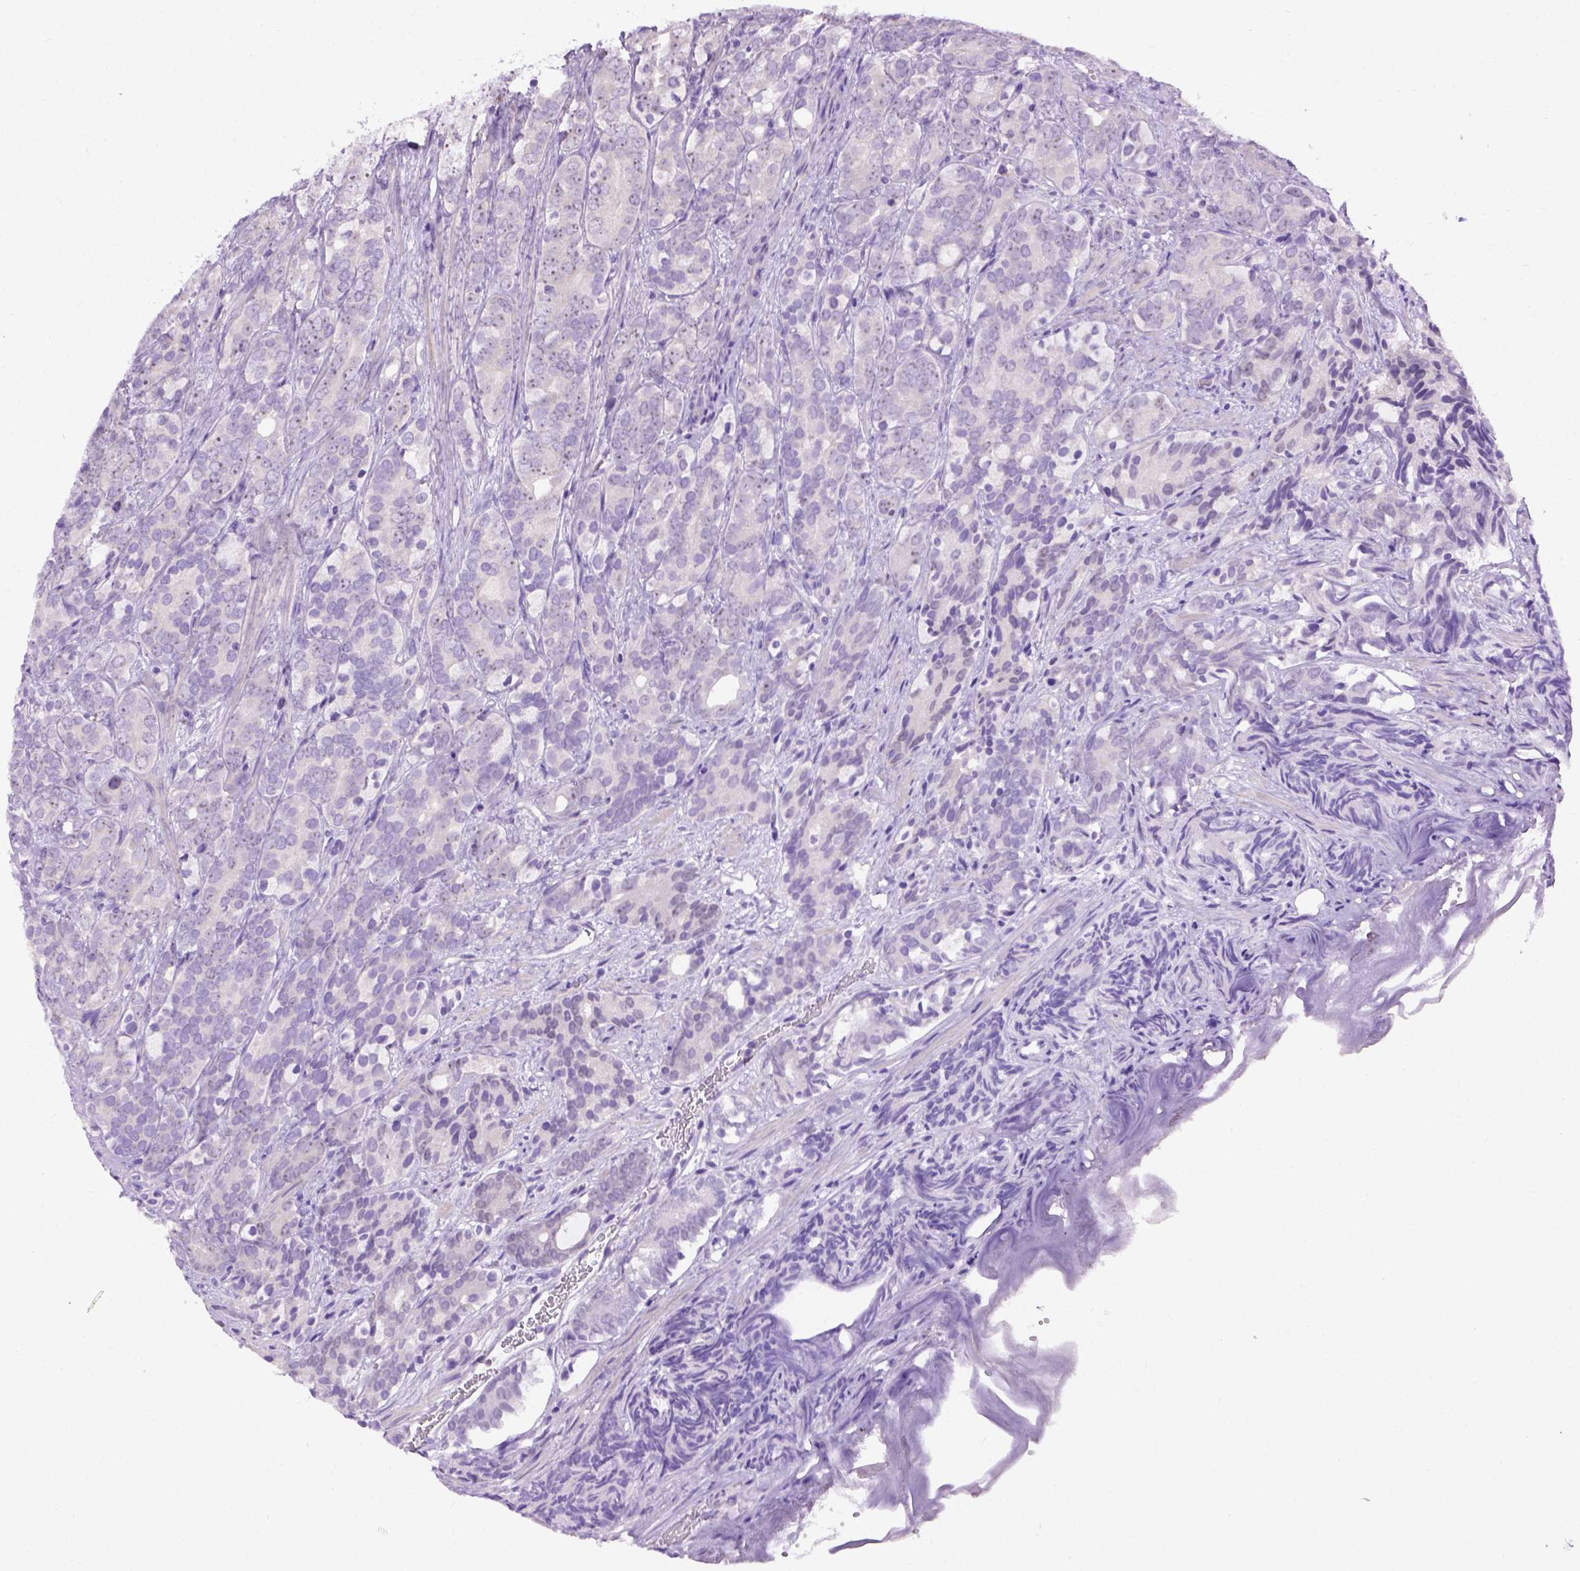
{"staining": {"intensity": "negative", "quantity": "none", "location": "none"}, "tissue": "prostate cancer", "cell_type": "Tumor cells", "image_type": "cancer", "snomed": [{"axis": "morphology", "description": "Adenocarcinoma, High grade"}, {"axis": "topography", "description": "Prostate"}], "caption": "An IHC micrograph of prostate adenocarcinoma (high-grade) is shown. There is no staining in tumor cells of prostate adenocarcinoma (high-grade).", "gene": "UTP4", "patient": {"sex": "male", "age": 84}}